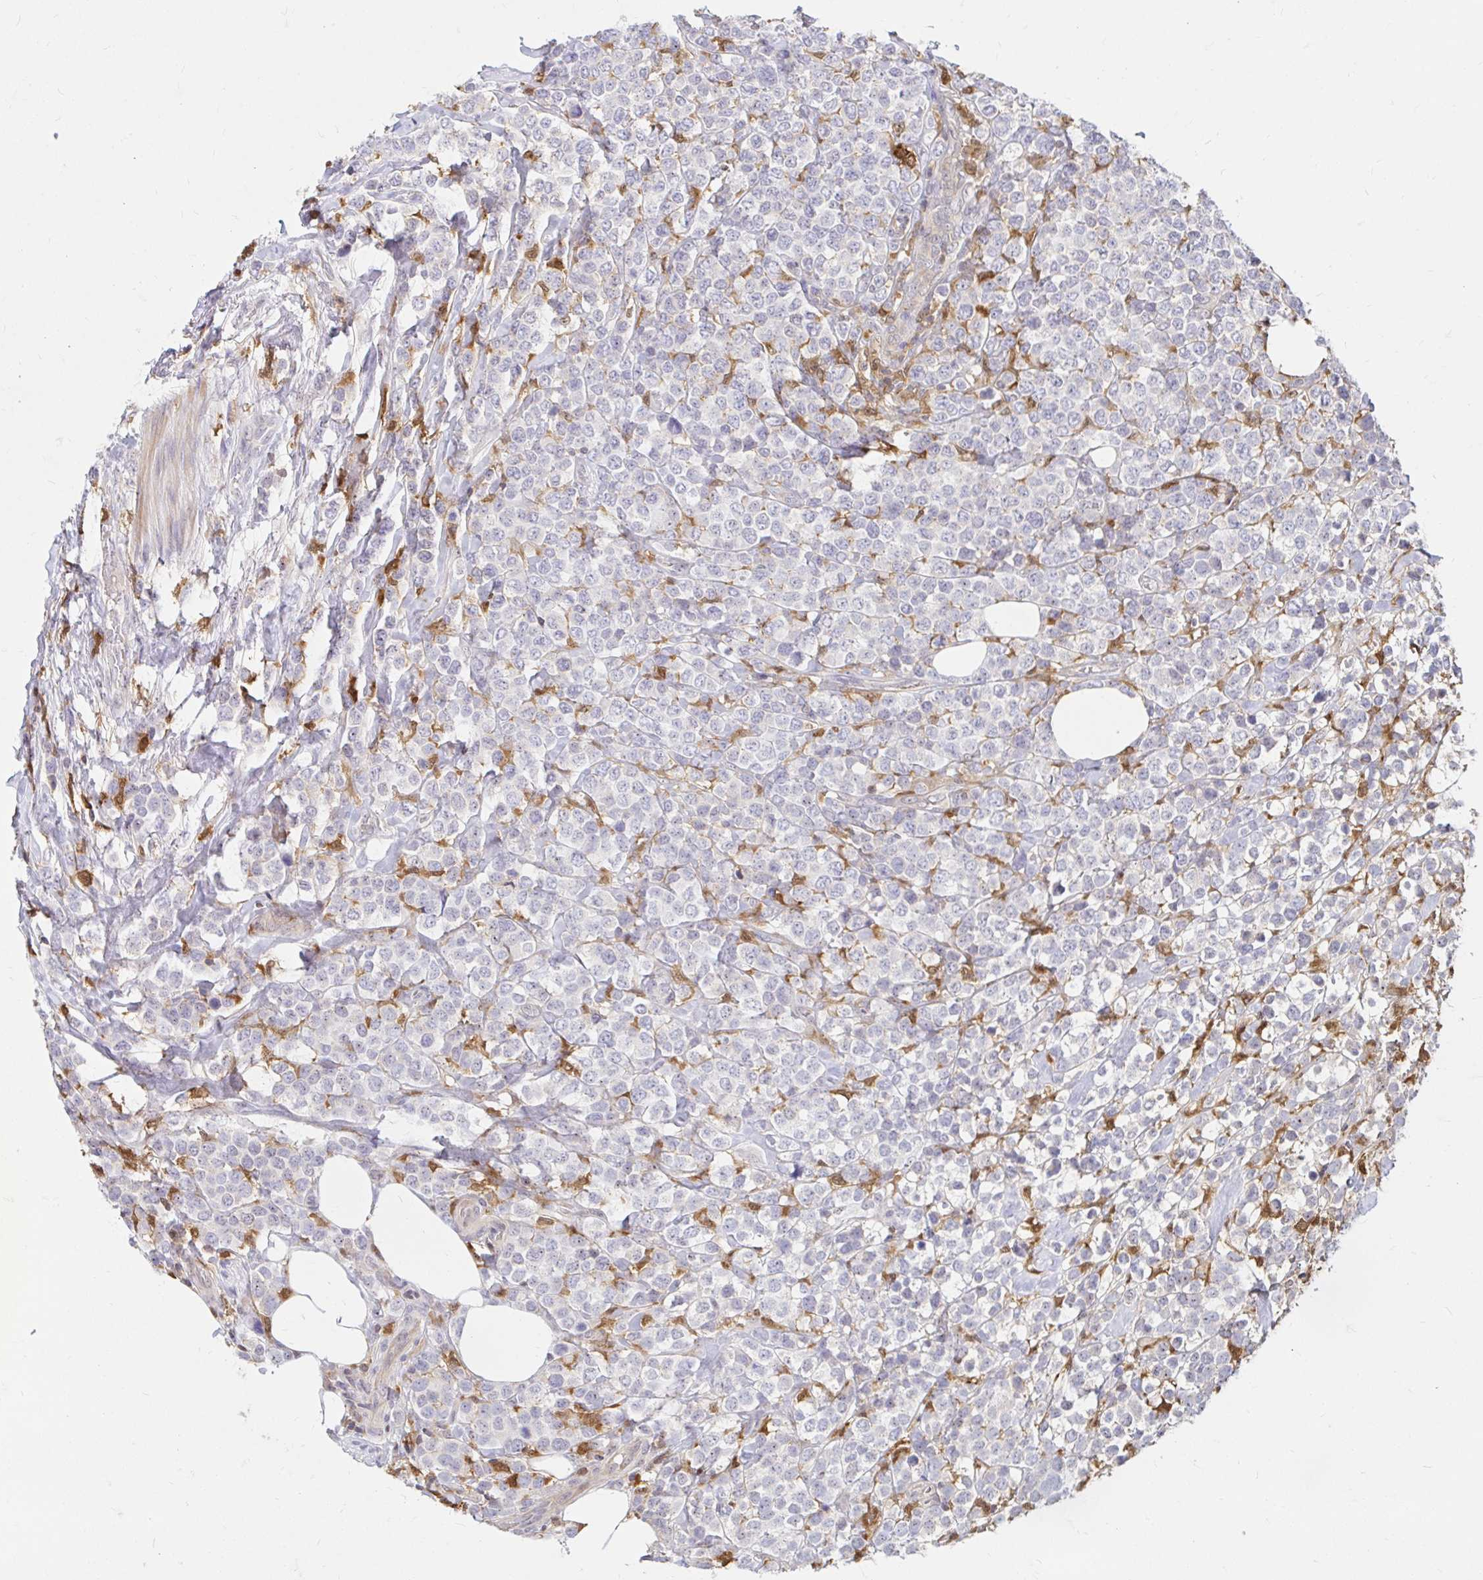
{"staining": {"intensity": "negative", "quantity": "none", "location": "none"}, "tissue": "lymphoma", "cell_type": "Tumor cells", "image_type": "cancer", "snomed": [{"axis": "morphology", "description": "Malignant lymphoma, non-Hodgkin's type, High grade"}, {"axis": "topography", "description": "Soft tissue"}], "caption": "Immunohistochemistry image of neoplastic tissue: human high-grade malignant lymphoma, non-Hodgkin's type stained with DAB displays no significant protein staining in tumor cells.", "gene": "PYCARD", "patient": {"sex": "female", "age": 56}}